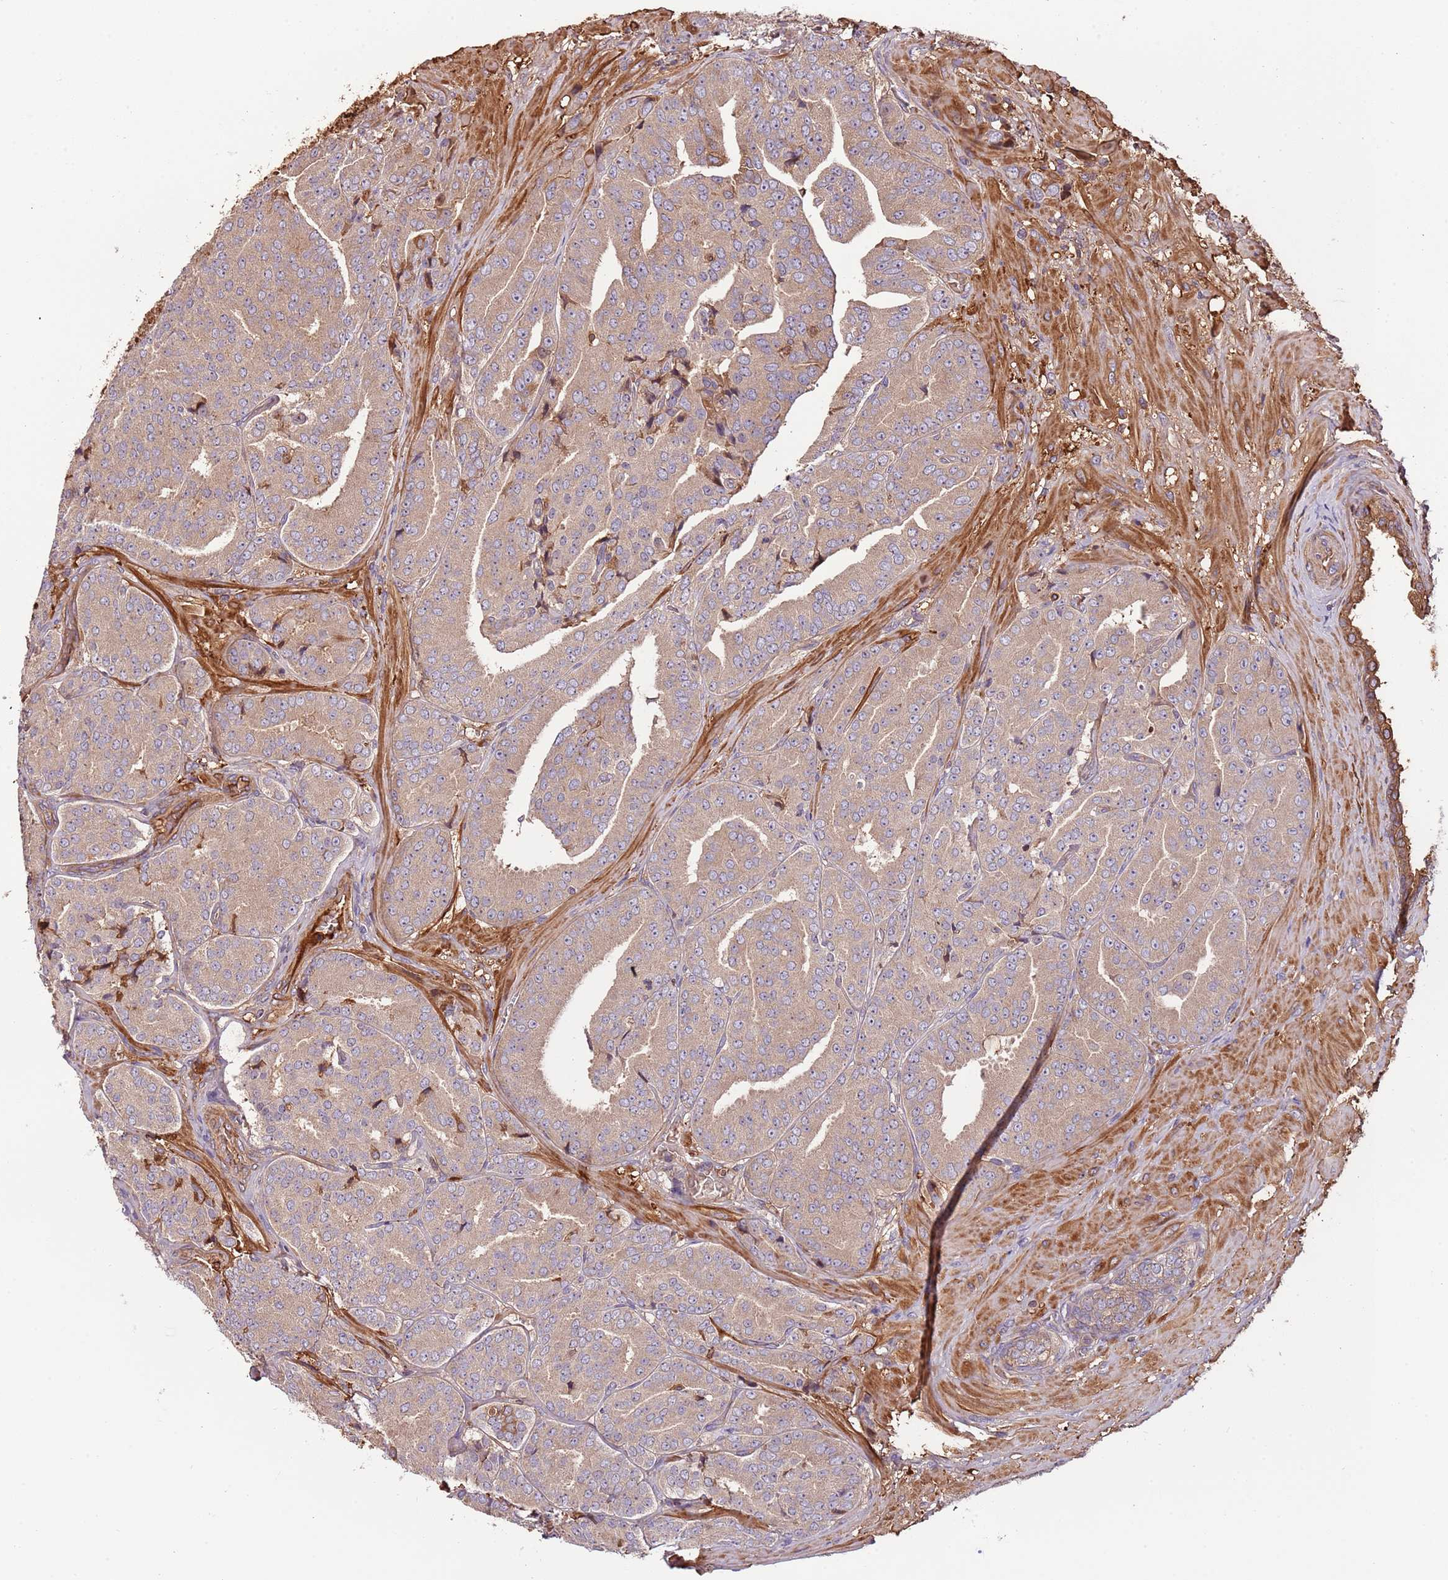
{"staining": {"intensity": "weak", "quantity": ">75%", "location": "cytoplasmic/membranous"}, "tissue": "prostate cancer", "cell_type": "Tumor cells", "image_type": "cancer", "snomed": [{"axis": "morphology", "description": "Adenocarcinoma, High grade"}, {"axis": "topography", "description": "Prostate"}], "caption": "Prostate cancer (adenocarcinoma (high-grade)) stained with DAB IHC exhibits low levels of weak cytoplasmic/membranous staining in about >75% of tumor cells.", "gene": "DENR", "patient": {"sex": "male", "age": 63}}